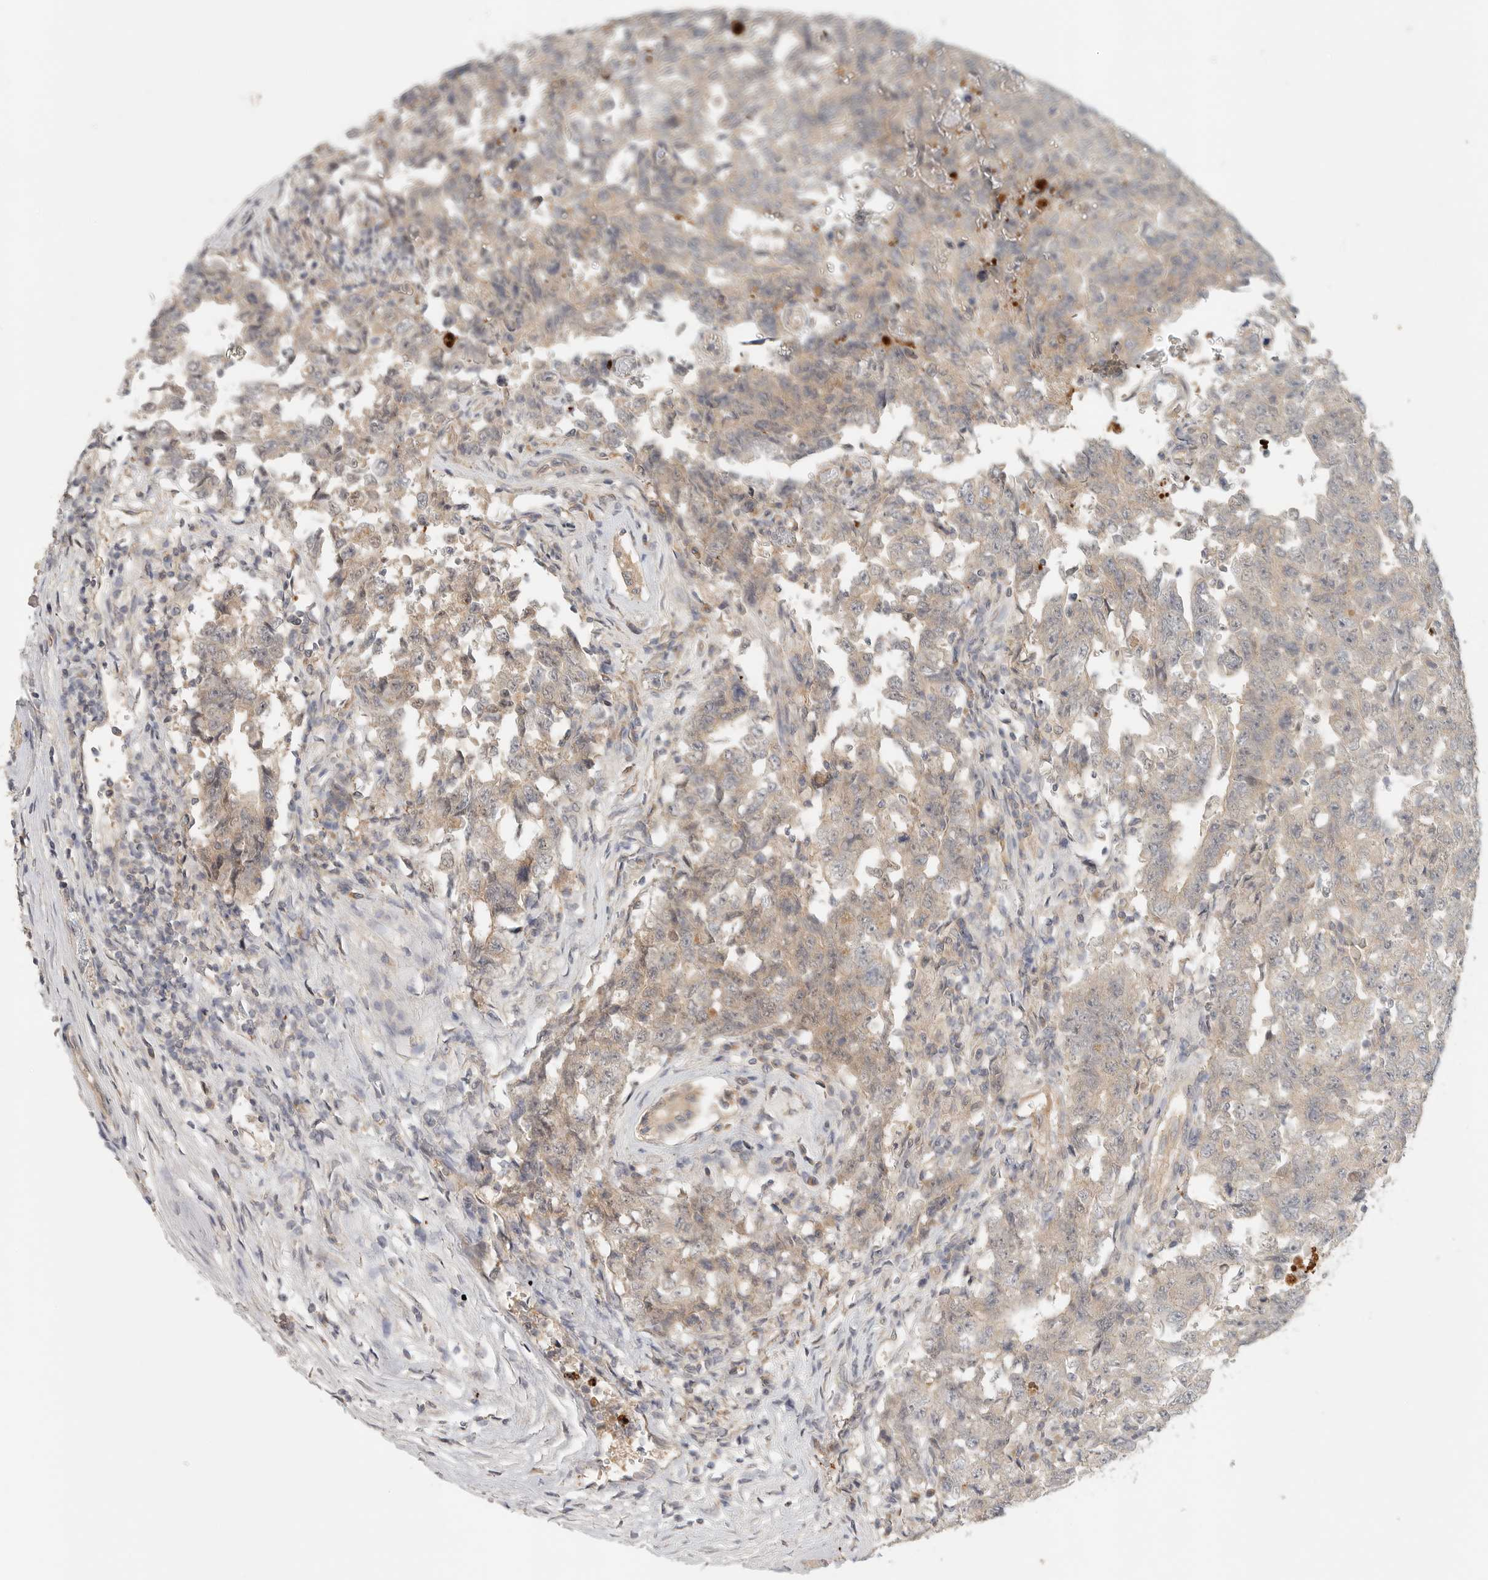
{"staining": {"intensity": "weak", "quantity": "25%-75%", "location": "cytoplasmic/membranous"}, "tissue": "testis cancer", "cell_type": "Tumor cells", "image_type": "cancer", "snomed": [{"axis": "morphology", "description": "Carcinoma, Embryonal, NOS"}, {"axis": "topography", "description": "Testis"}], "caption": "Immunohistochemical staining of testis cancer shows low levels of weak cytoplasmic/membranous protein expression in approximately 25%-75% of tumor cells.", "gene": "HDAC6", "patient": {"sex": "male", "age": 26}}